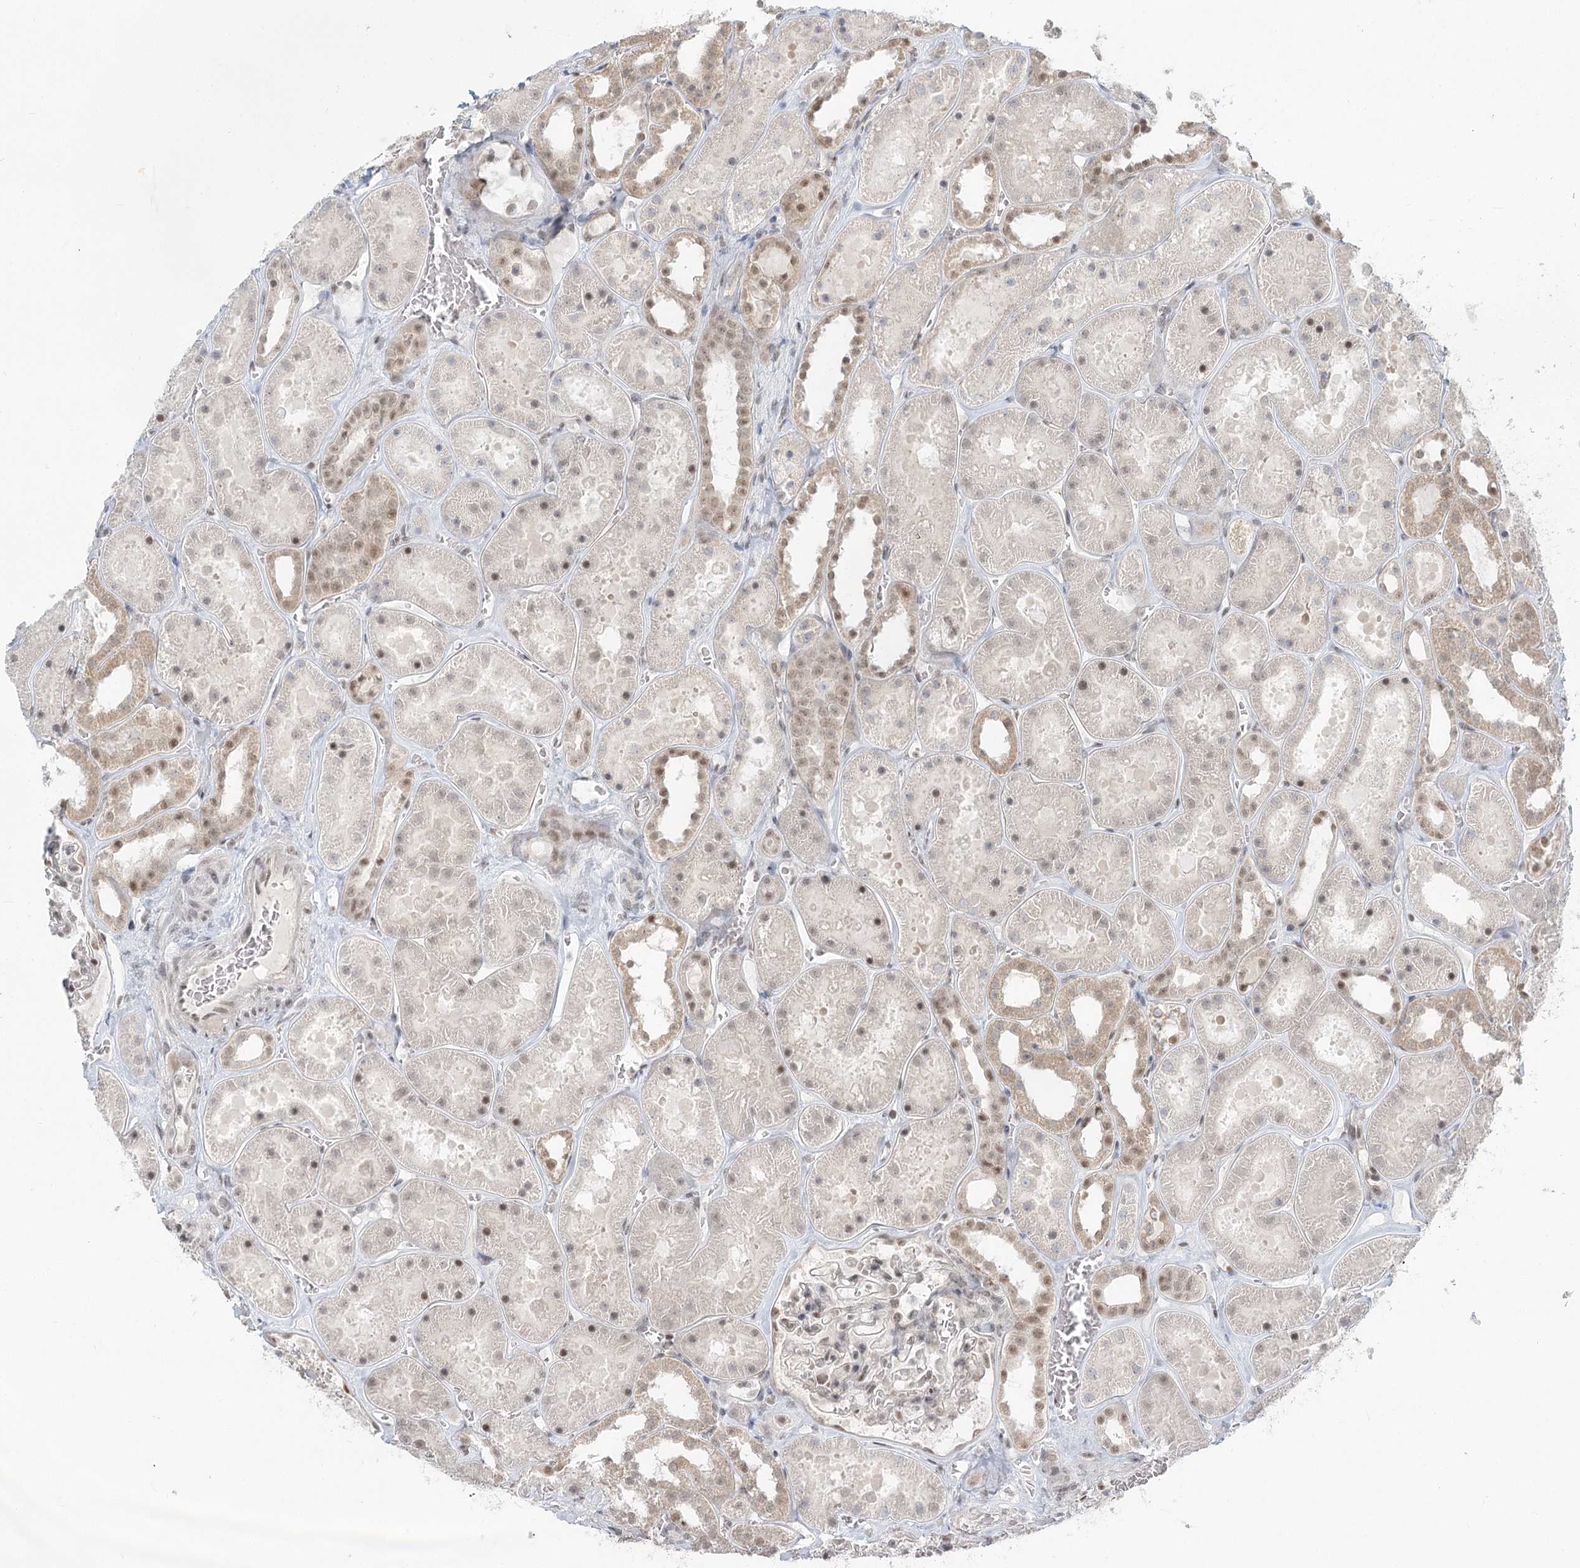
{"staining": {"intensity": "weak", "quantity": "25%-75%", "location": "nuclear"}, "tissue": "kidney", "cell_type": "Cells in glomeruli", "image_type": "normal", "snomed": [{"axis": "morphology", "description": "Normal tissue, NOS"}, {"axis": "topography", "description": "Kidney"}], "caption": "Immunohistochemical staining of benign kidney displays 25%-75% levels of weak nuclear protein expression in approximately 25%-75% of cells in glomeruli. The protein is stained brown, and the nuclei are stained in blue (DAB (3,3'-diaminobenzidine) IHC with brightfield microscopy, high magnification).", "gene": "R3HCC1L", "patient": {"sex": "female", "age": 41}}